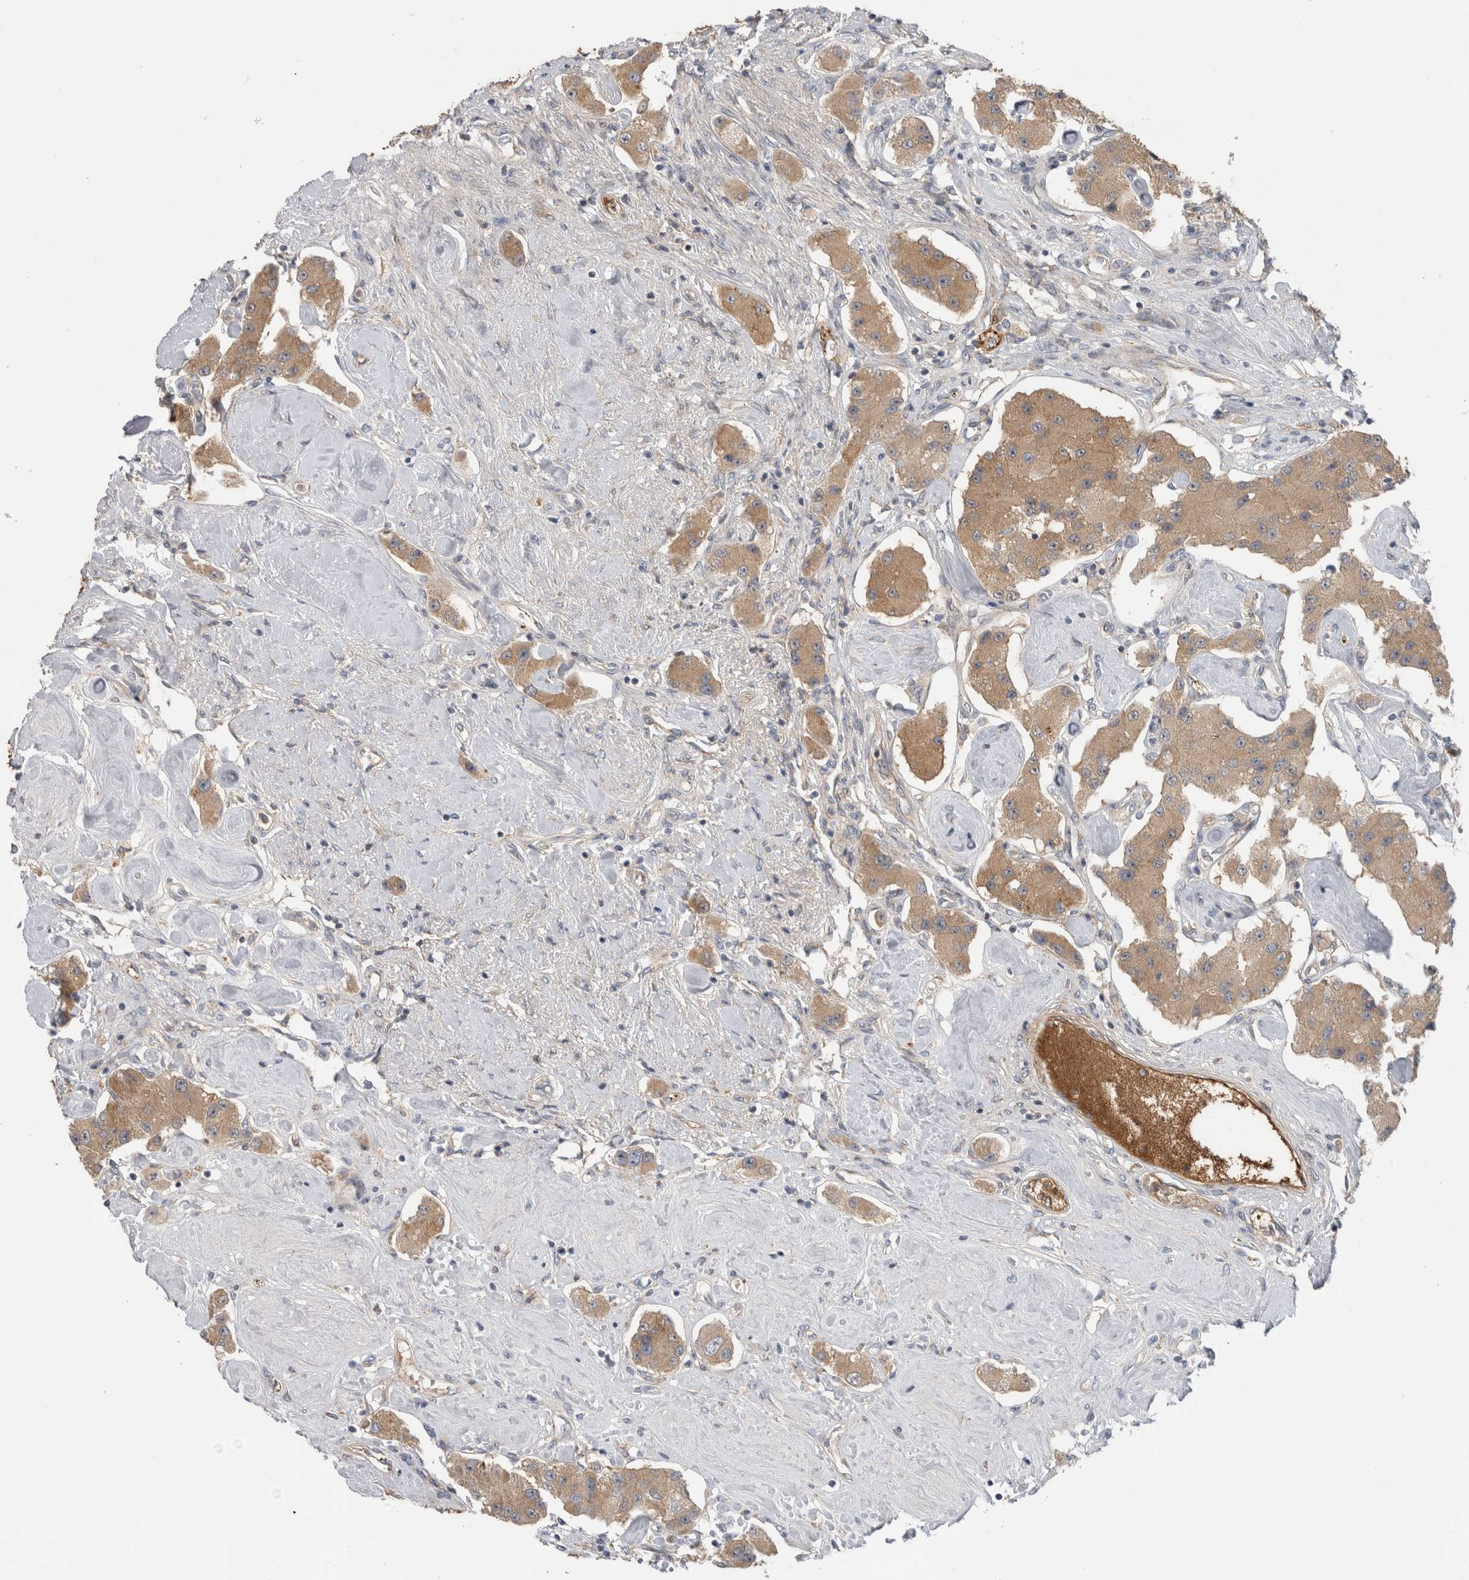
{"staining": {"intensity": "moderate", "quantity": ">75%", "location": "cytoplasmic/membranous"}, "tissue": "carcinoid", "cell_type": "Tumor cells", "image_type": "cancer", "snomed": [{"axis": "morphology", "description": "Carcinoid, malignant, NOS"}, {"axis": "topography", "description": "Pancreas"}], "caption": "Carcinoid (malignant) stained for a protein displays moderate cytoplasmic/membranous positivity in tumor cells.", "gene": "TBCE", "patient": {"sex": "male", "age": 41}}